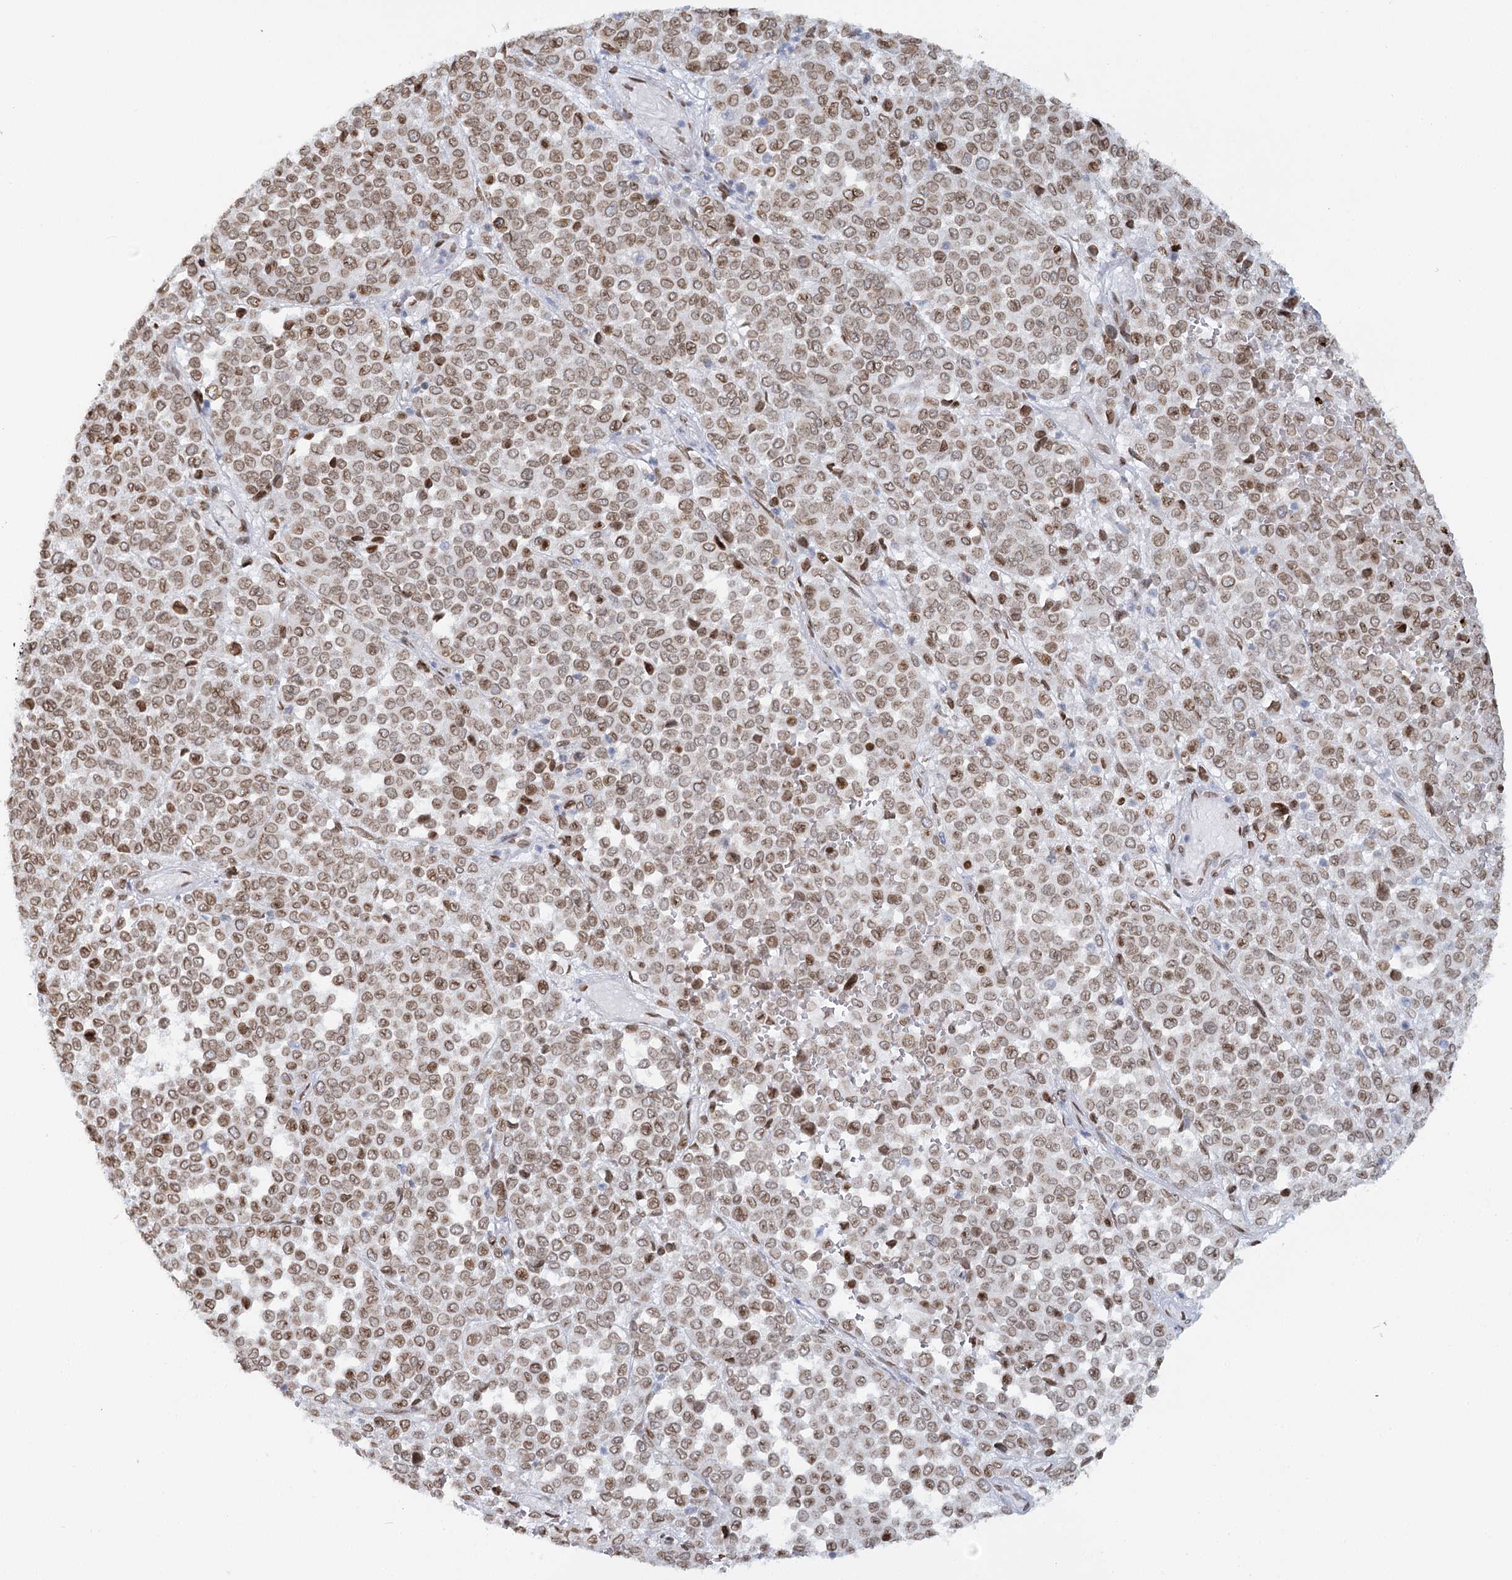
{"staining": {"intensity": "moderate", "quantity": ">75%", "location": "nuclear"}, "tissue": "melanoma", "cell_type": "Tumor cells", "image_type": "cancer", "snomed": [{"axis": "morphology", "description": "Malignant melanoma, Metastatic site"}, {"axis": "topography", "description": "Pancreas"}], "caption": "Protein expression analysis of melanoma reveals moderate nuclear expression in approximately >75% of tumor cells.", "gene": "VWA5A", "patient": {"sex": "female", "age": 30}}